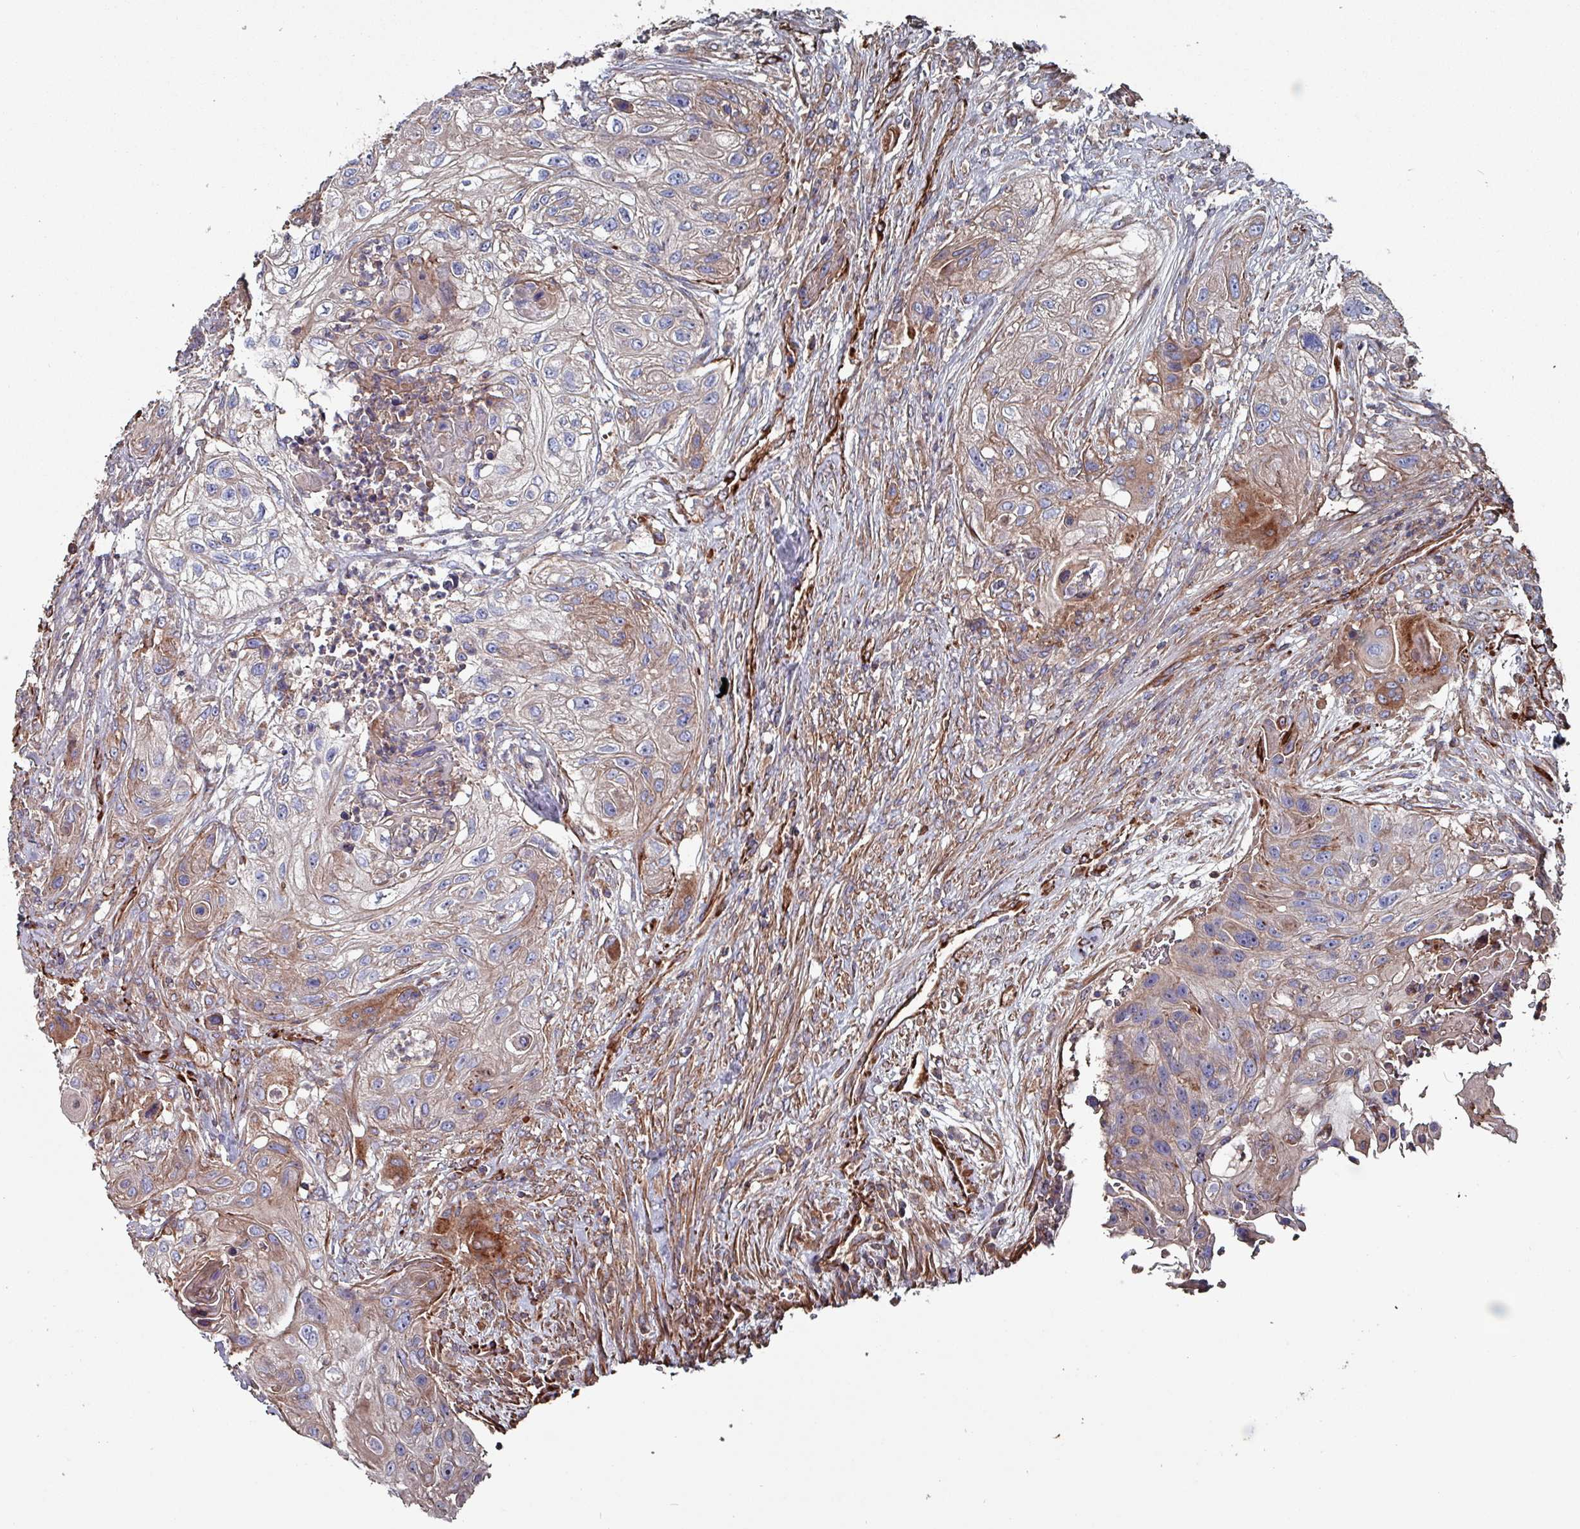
{"staining": {"intensity": "moderate", "quantity": "<25%", "location": "cytoplasmic/membranous"}, "tissue": "urothelial cancer", "cell_type": "Tumor cells", "image_type": "cancer", "snomed": [{"axis": "morphology", "description": "Urothelial carcinoma, High grade"}, {"axis": "topography", "description": "Urinary bladder"}], "caption": "Protein analysis of urothelial cancer tissue shows moderate cytoplasmic/membranous expression in about <25% of tumor cells.", "gene": "ANO10", "patient": {"sex": "female", "age": 60}}